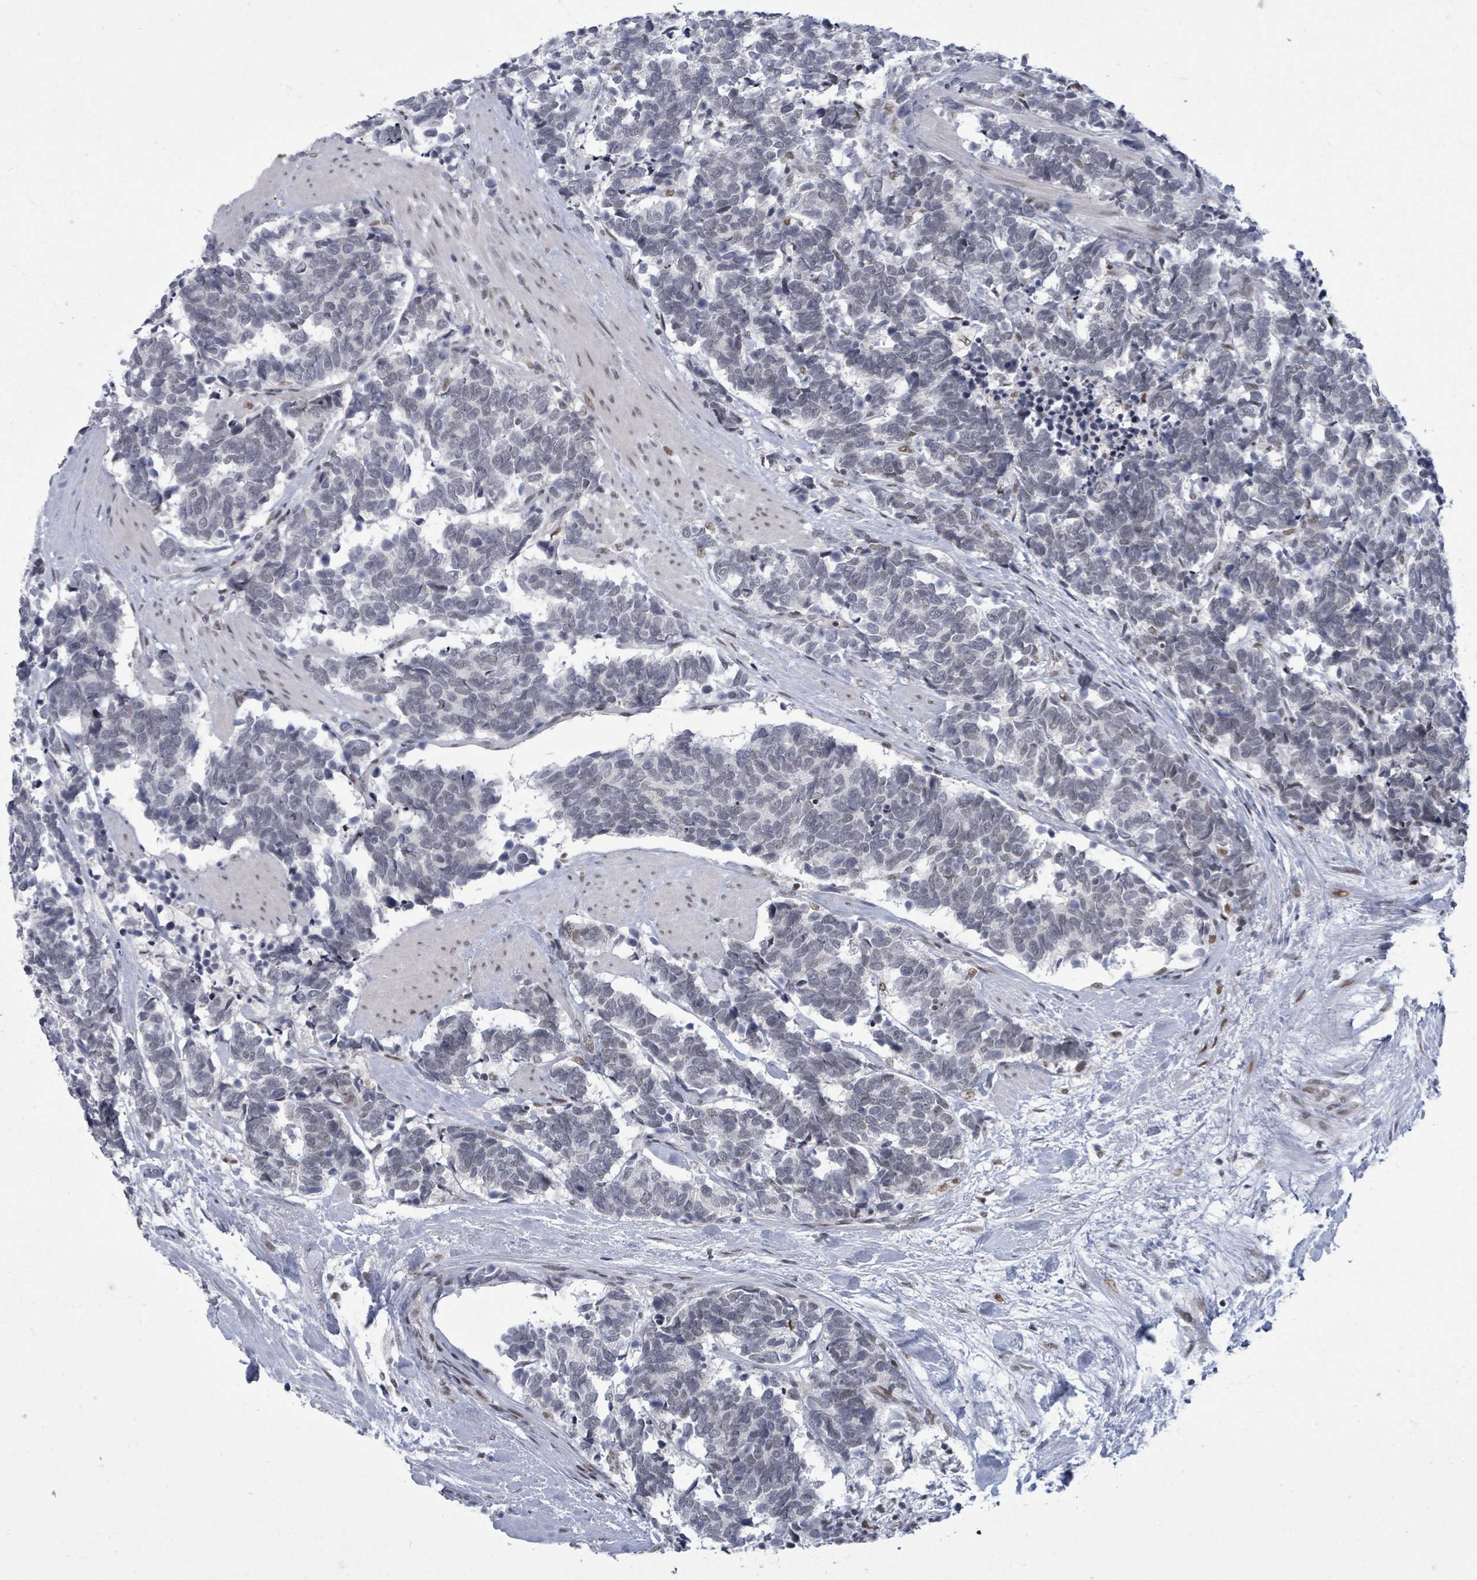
{"staining": {"intensity": "negative", "quantity": "none", "location": "none"}, "tissue": "carcinoid", "cell_type": "Tumor cells", "image_type": "cancer", "snomed": [{"axis": "morphology", "description": "Carcinoma, NOS"}, {"axis": "morphology", "description": "Carcinoid, malignant, NOS"}, {"axis": "topography", "description": "Prostate"}], "caption": "This is an immunohistochemistry (IHC) image of malignant carcinoid. There is no positivity in tumor cells.", "gene": "ERCC5", "patient": {"sex": "male", "age": 57}}